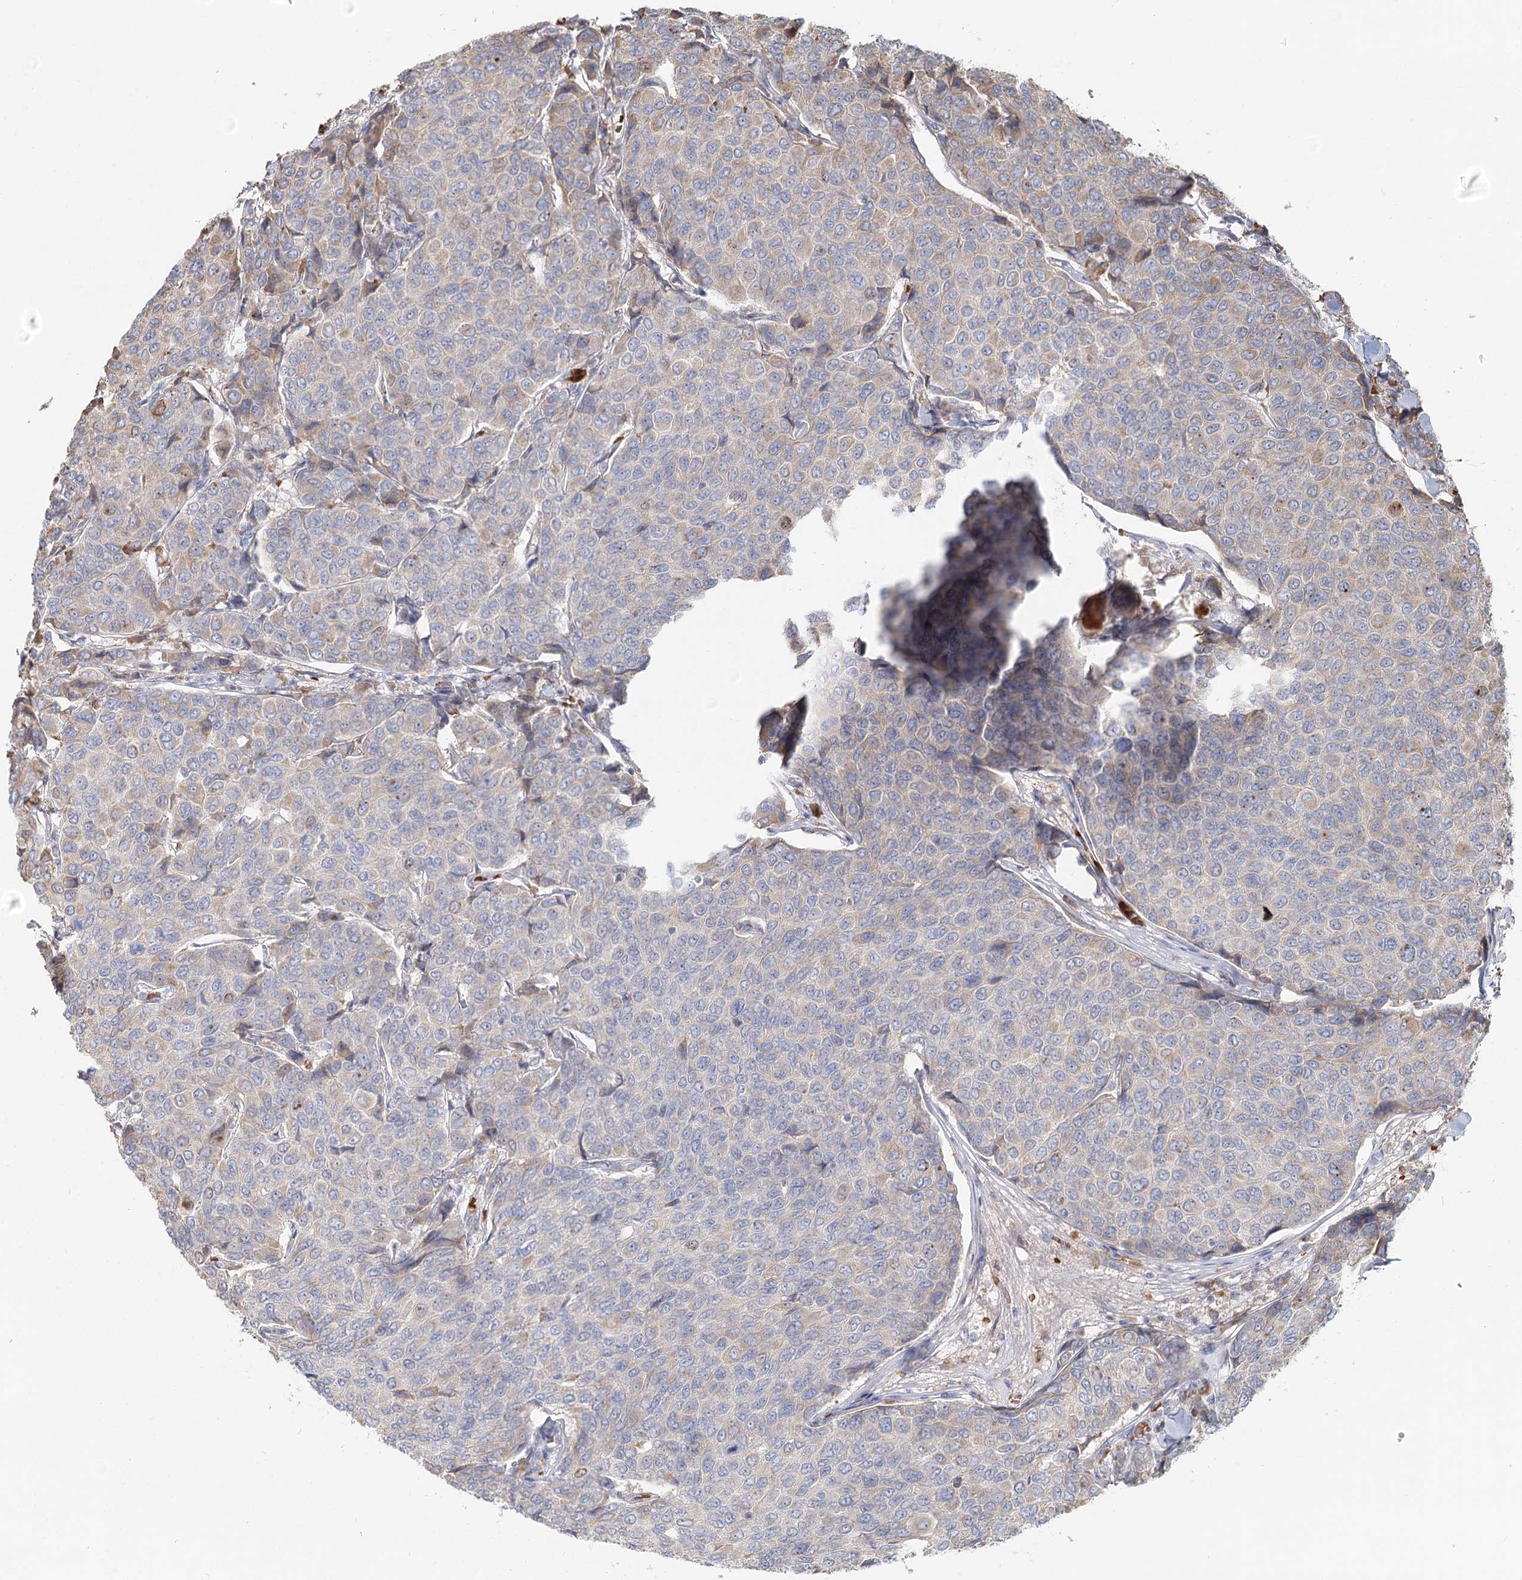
{"staining": {"intensity": "negative", "quantity": "none", "location": "none"}, "tissue": "breast cancer", "cell_type": "Tumor cells", "image_type": "cancer", "snomed": [{"axis": "morphology", "description": "Duct carcinoma"}, {"axis": "topography", "description": "Breast"}], "caption": "The photomicrograph exhibits no significant positivity in tumor cells of breast infiltrating ductal carcinoma.", "gene": "ANKRD16", "patient": {"sex": "female", "age": 55}}